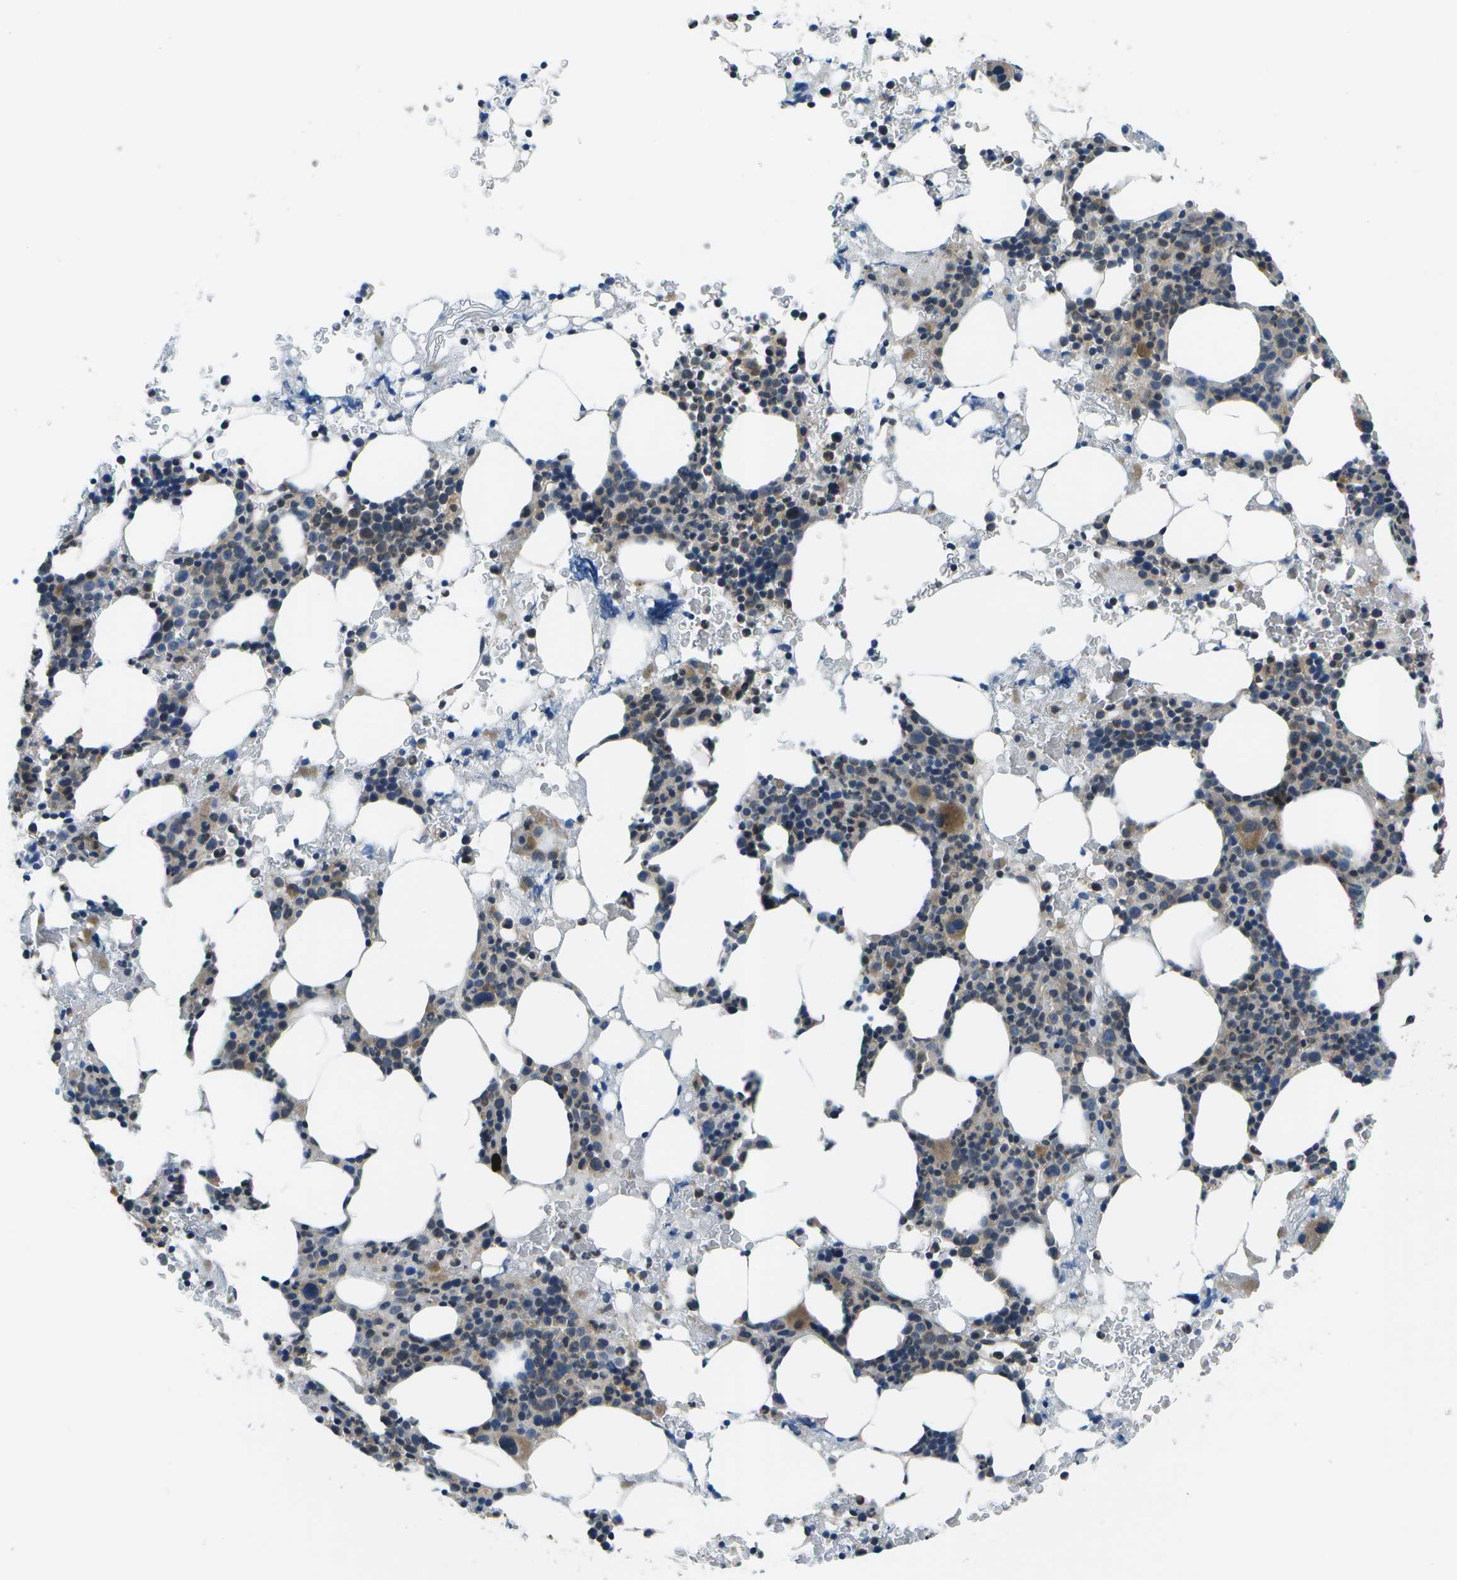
{"staining": {"intensity": "moderate", "quantity": "<25%", "location": "cytoplasmic/membranous"}, "tissue": "bone marrow", "cell_type": "Hematopoietic cells", "image_type": "normal", "snomed": [{"axis": "morphology", "description": "Normal tissue, NOS"}, {"axis": "morphology", "description": "Inflammation, NOS"}, {"axis": "topography", "description": "Bone marrow"}], "caption": "Protein staining reveals moderate cytoplasmic/membranous positivity in about <25% of hematopoietic cells in normal bone marrow. The staining is performed using DAB (3,3'-diaminobenzidine) brown chromogen to label protein expression. The nuclei are counter-stained blue using hematoxylin.", "gene": "ENPP5", "patient": {"sex": "female", "age": 84}}